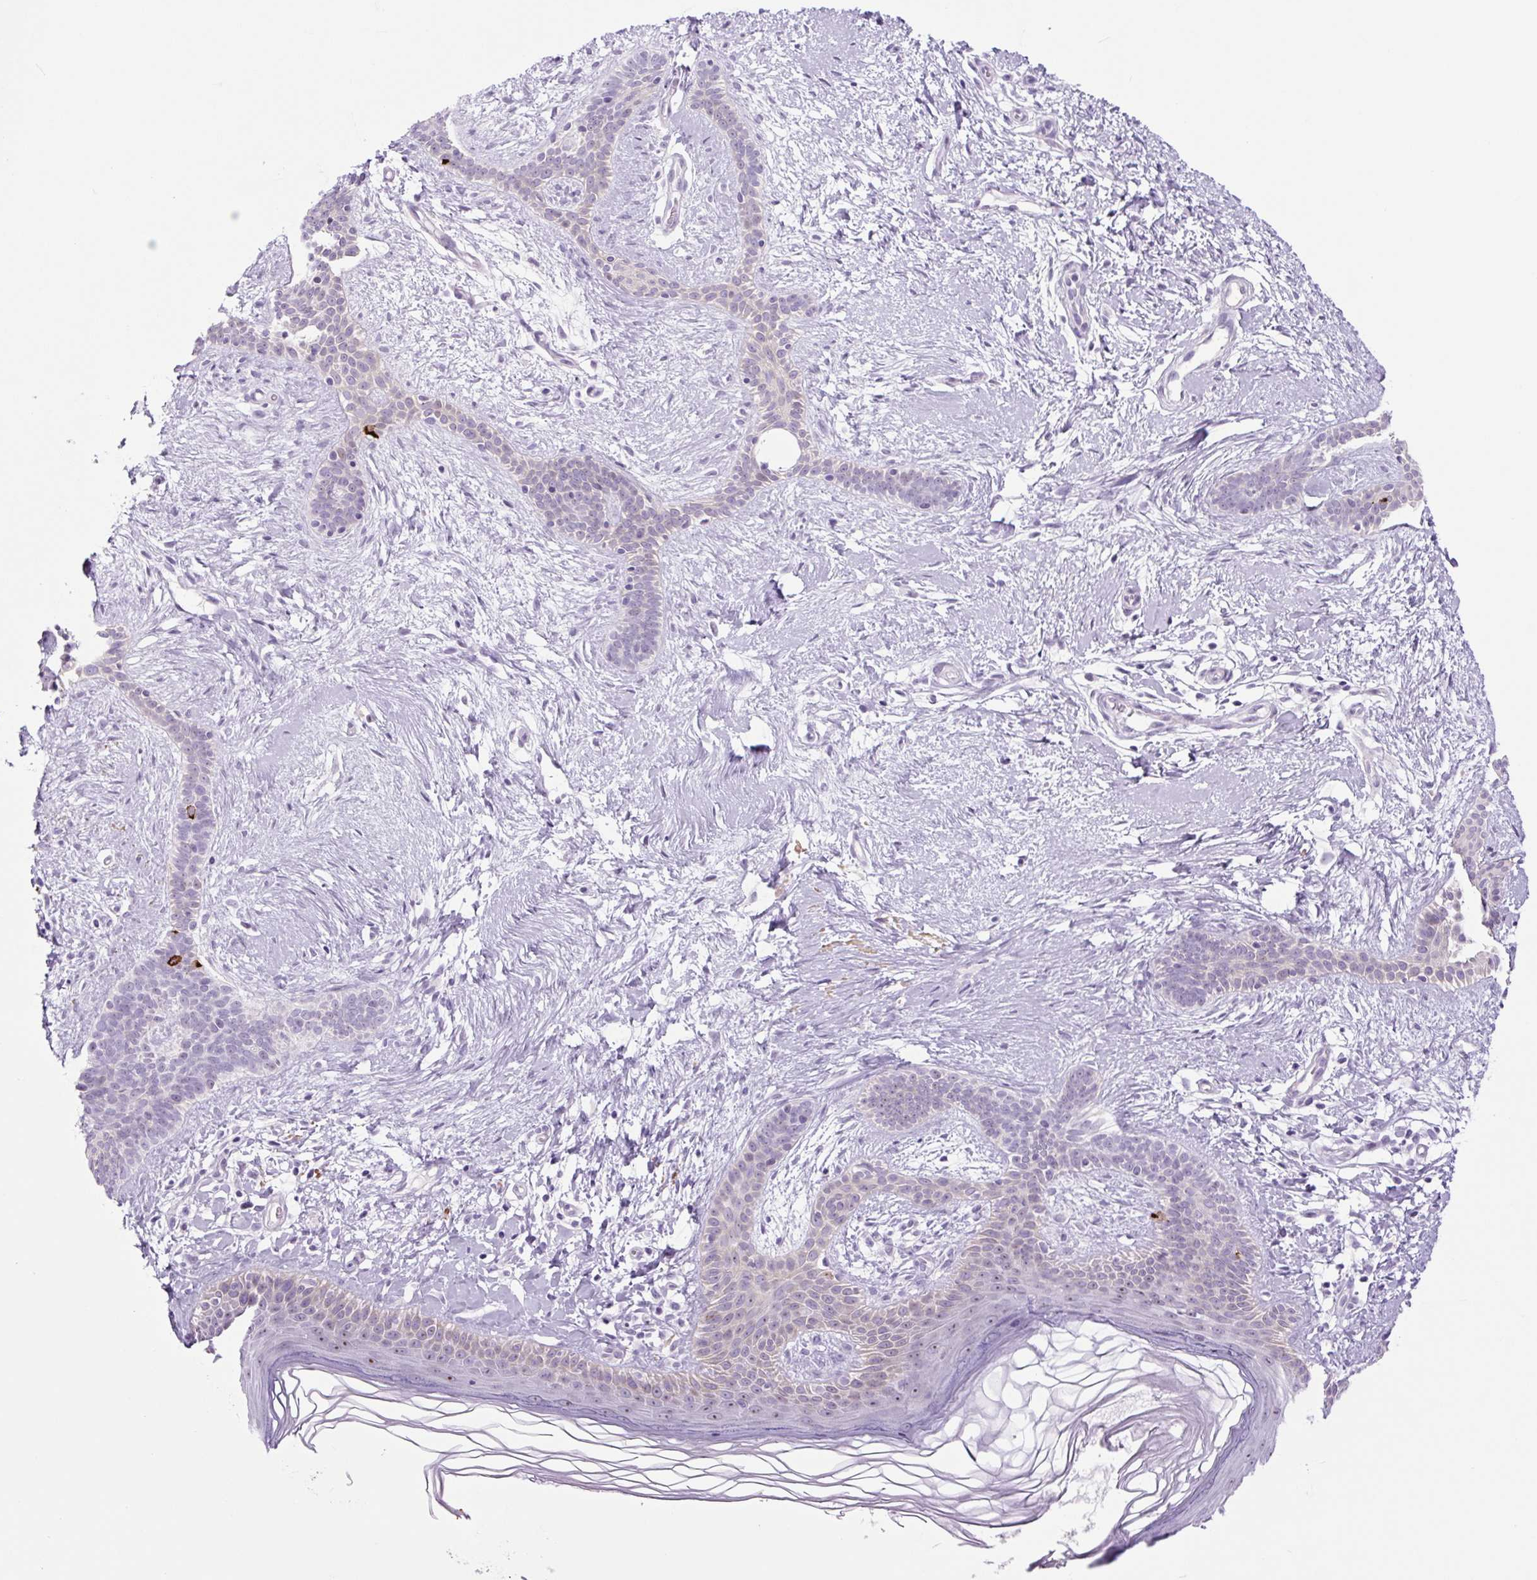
{"staining": {"intensity": "negative", "quantity": "none", "location": "none"}, "tissue": "skin cancer", "cell_type": "Tumor cells", "image_type": "cancer", "snomed": [{"axis": "morphology", "description": "Basal cell carcinoma"}, {"axis": "topography", "description": "Skin"}], "caption": "DAB immunohistochemical staining of human skin basal cell carcinoma shows no significant expression in tumor cells.", "gene": "RRS1", "patient": {"sex": "male", "age": 78}}